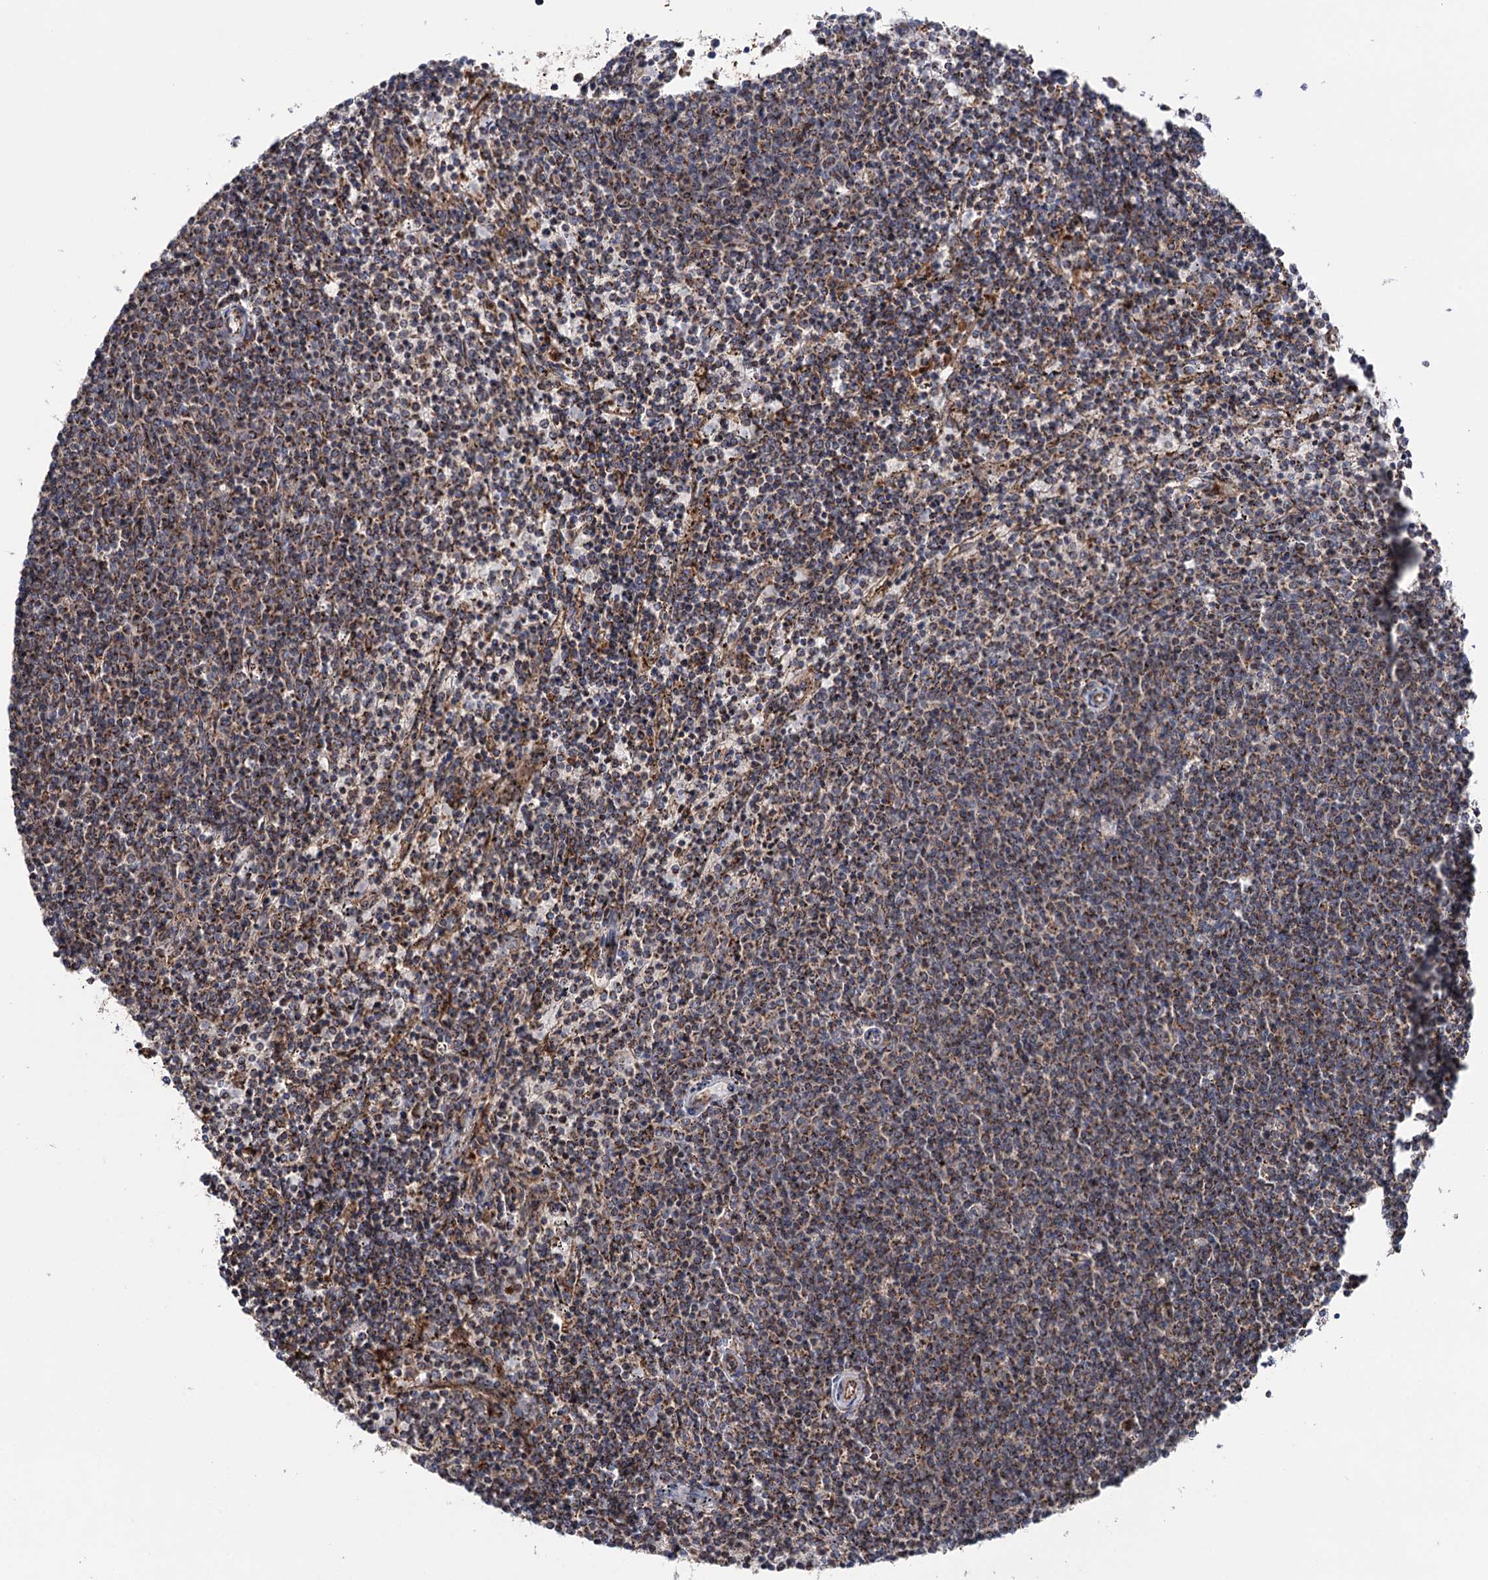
{"staining": {"intensity": "moderate", "quantity": ">75%", "location": "cytoplasmic/membranous"}, "tissue": "lymphoma", "cell_type": "Tumor cells", "image_type": "cancer", "snomed": [{"axis": "morphology", "description": "Malignant lymphoma, non-Hodgkin's type, Low grade"}, {"axis": "topography", "description": "Spleen"}], "caption": "DAB (3,3'-diaminobenzidine) immunohistochemical staining of human lymphoma reveals moderate cytoplasmic/membranous protein staining in approximately >75% of tumor cells. The staining was performed using DAB, with brown indicating positive protein expression. Nuclei are stained blue with hematoxylin.", "gene": "SUCLA2", "patient": {"sex": "female", "age": 50}}